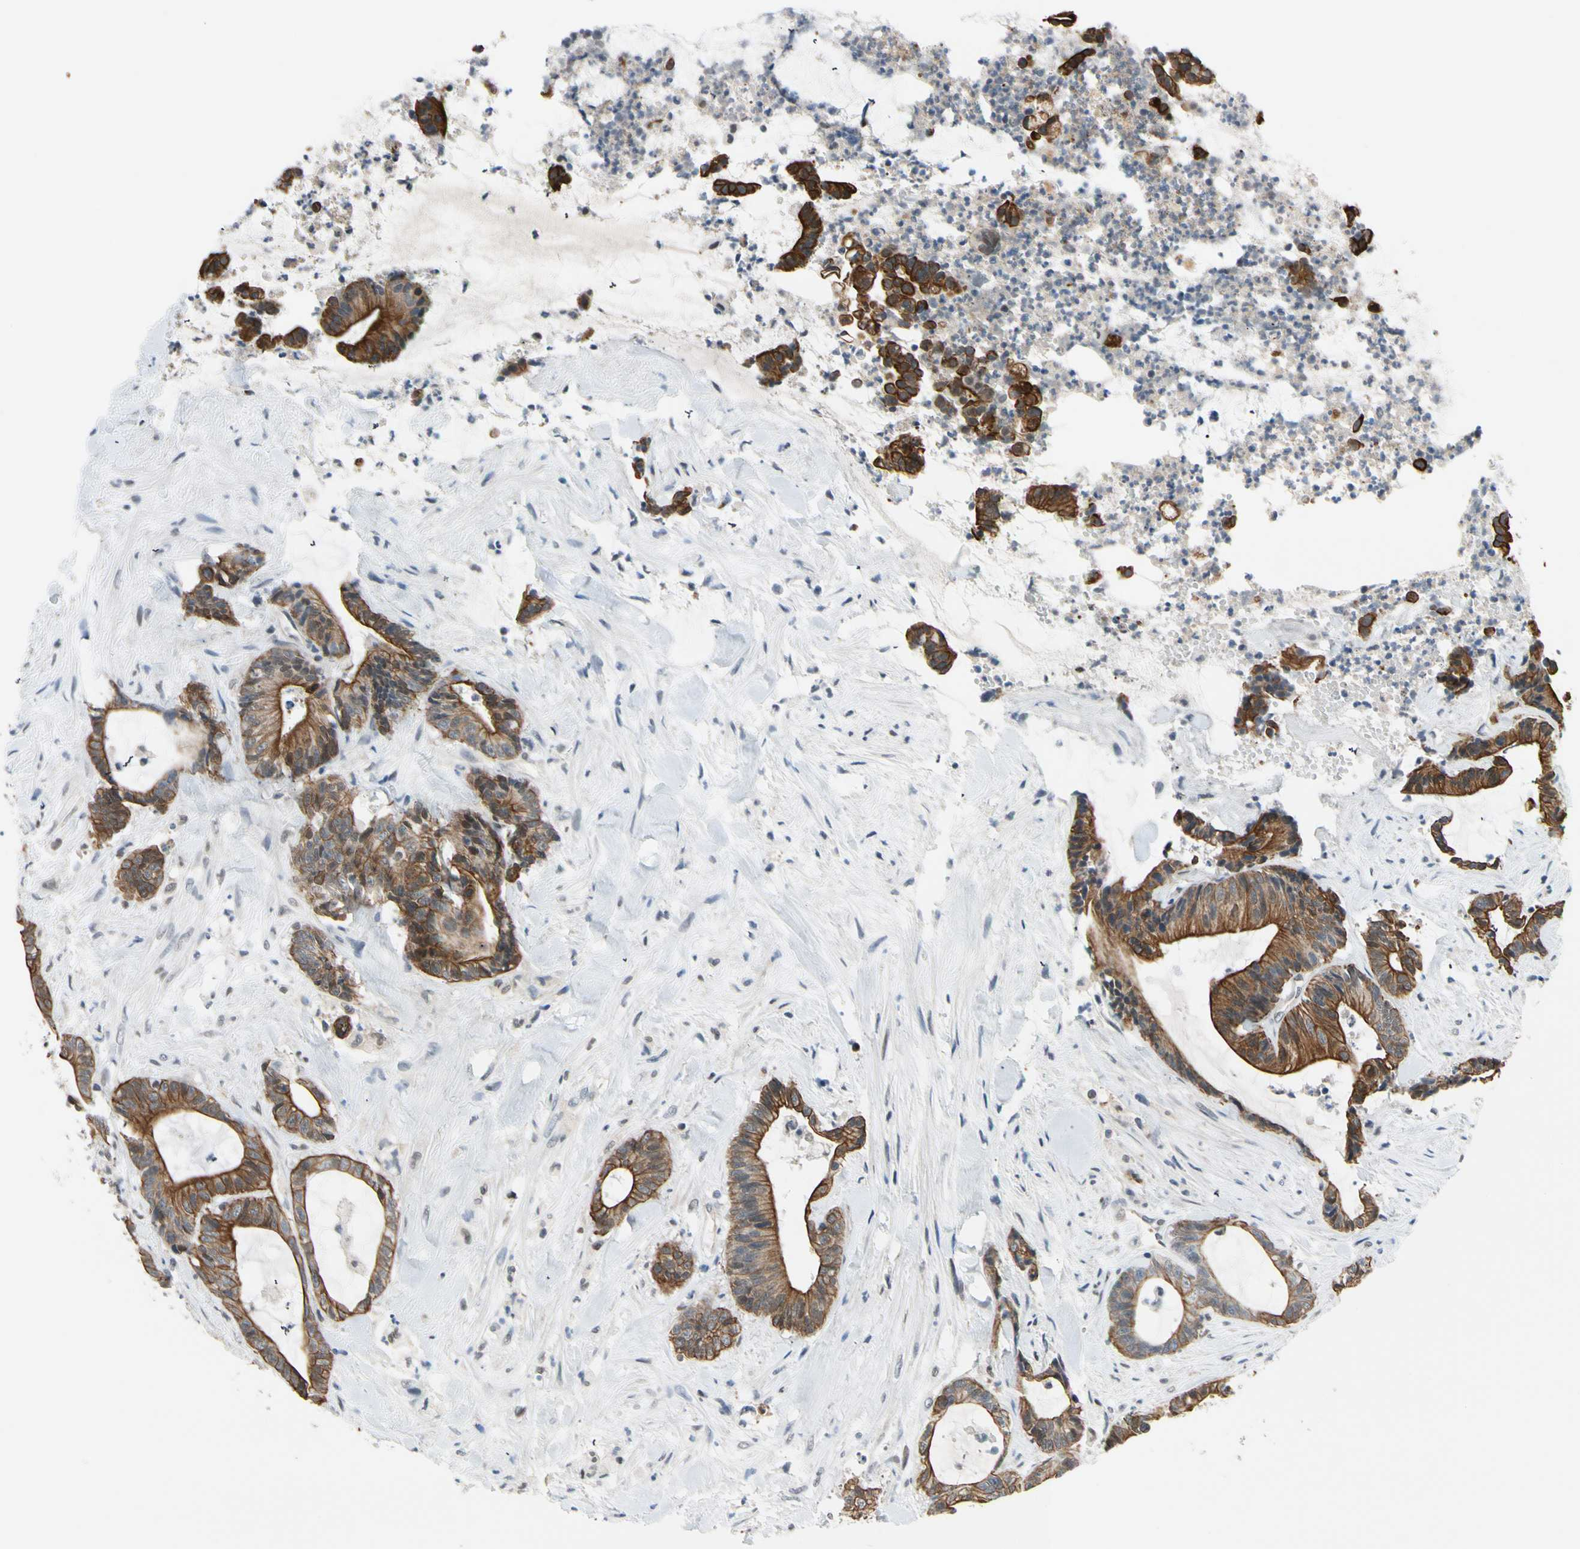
{"staining": {"intensity": "strong", "quantity": ">75%", "location": "cytoplasmic/membranous"}, "tissue": "colorectal cancer", "cell_type": "Tumor cells", "image_type": "cancer", "snomed": [{"axis": "morphology", "description": "Adenocarcinoma, NOS"}, {"axis": "topography", "description": "Colon"}], "caption": "A high amount of strong cytoplasmic/membranous expression is appreciated in approximately >75% of tumor cells in colorectal cancer tissue.", "gene": "TAF12", "patient": {"sex": "female", "age": 84}}